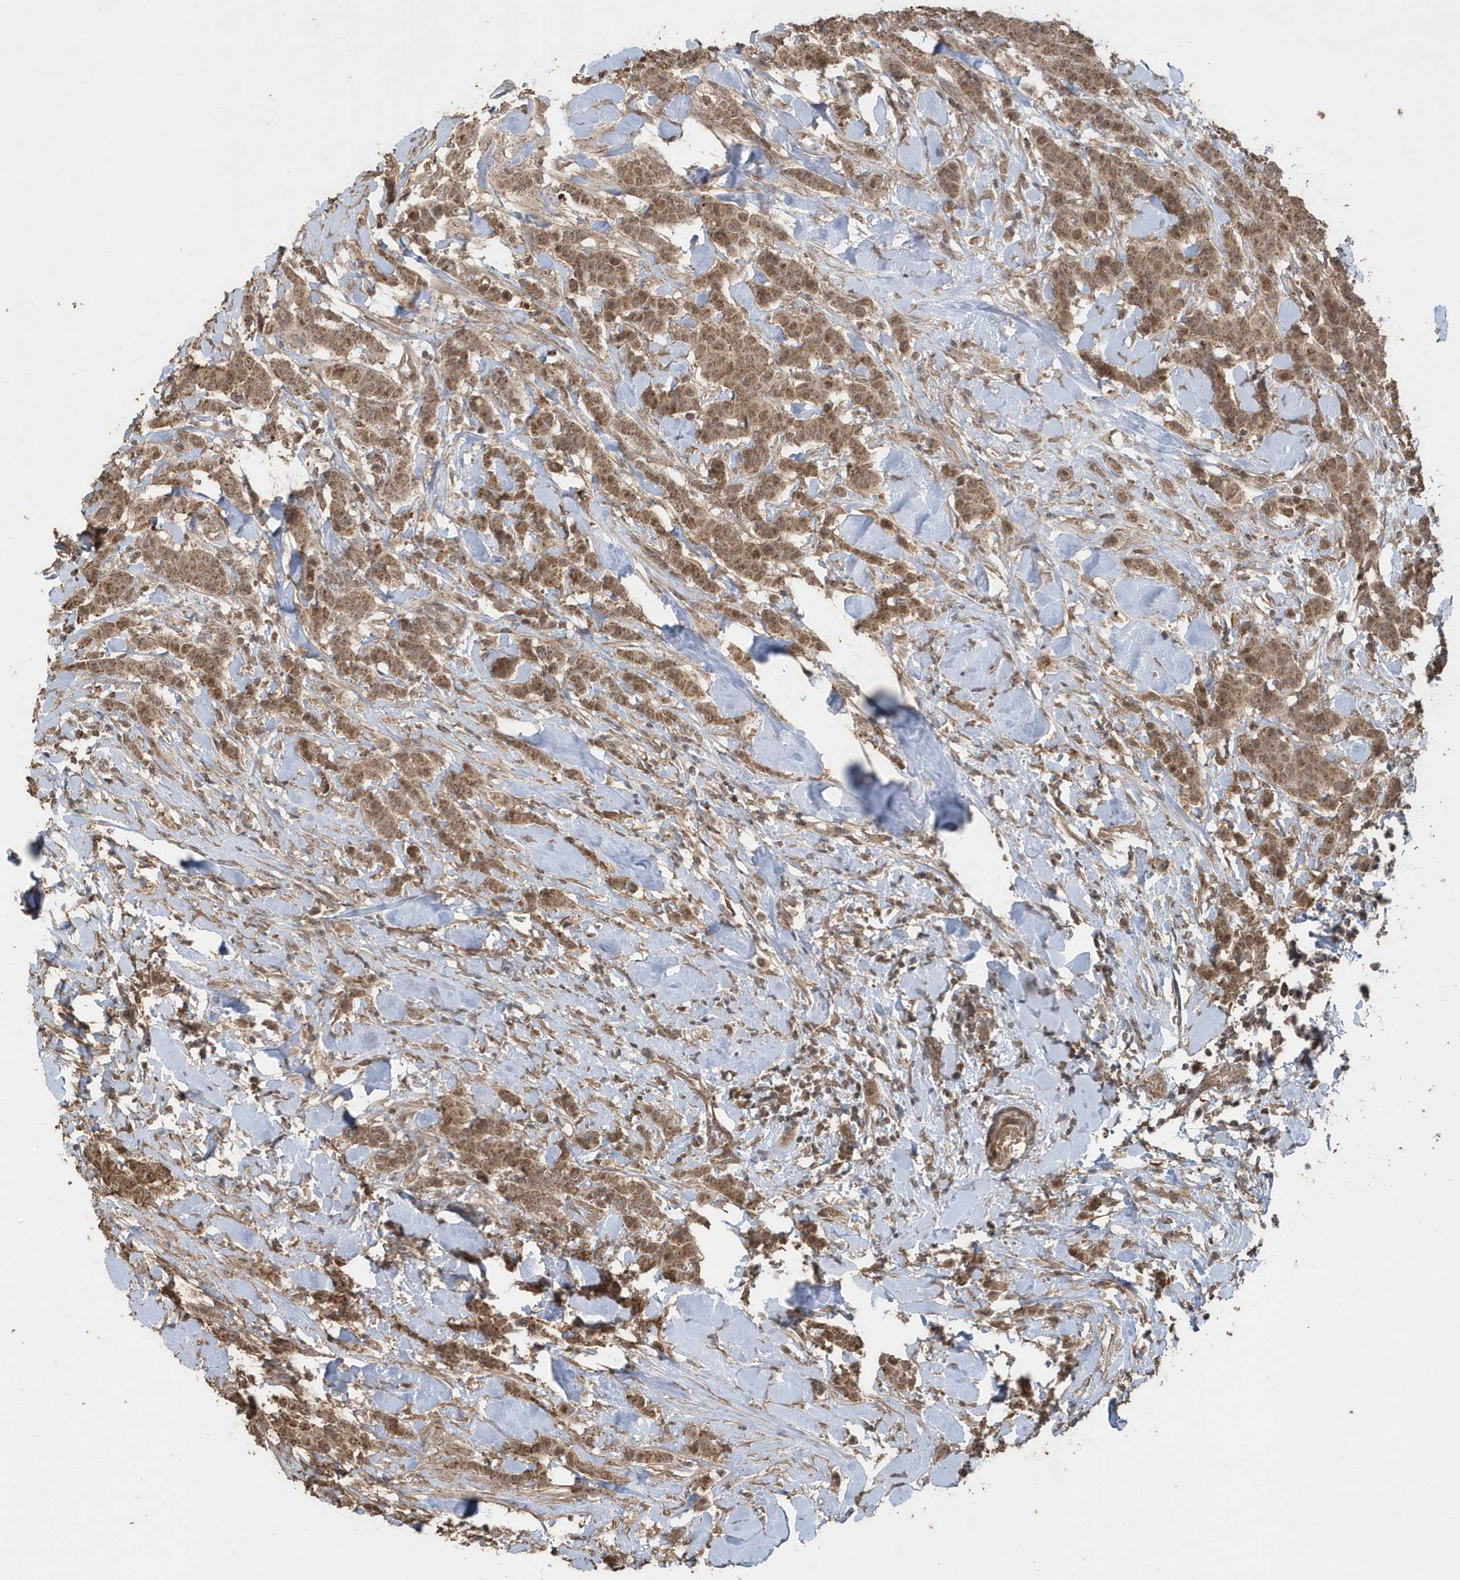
{"staining": {"intensity": "moderate", "quantity": ">75%", "location": "cytoplasmic/membranous,nuclear"}, "tissue": "breast cancer", "cell_type": "Tumor cells", "image_type": "cancer", "snomed": [{"axis": "morphology", "description": "Duct carcinoma"}, {"axis": "topography", "description": "Breast"}], "caption": "Immunohistochemical staining of breast cancer exhibits moderate cytoplasmic/membranous and nuclear protein staining in approximately >75% of tumor cells. The staining was performed using DAB to visualize the protein expression in brown, while the nuclei were stained in blue with hematoxylin (Magnification: 20x).", "gene": "PAXBP1", "patient": {"sex": "female", "age": 40}}